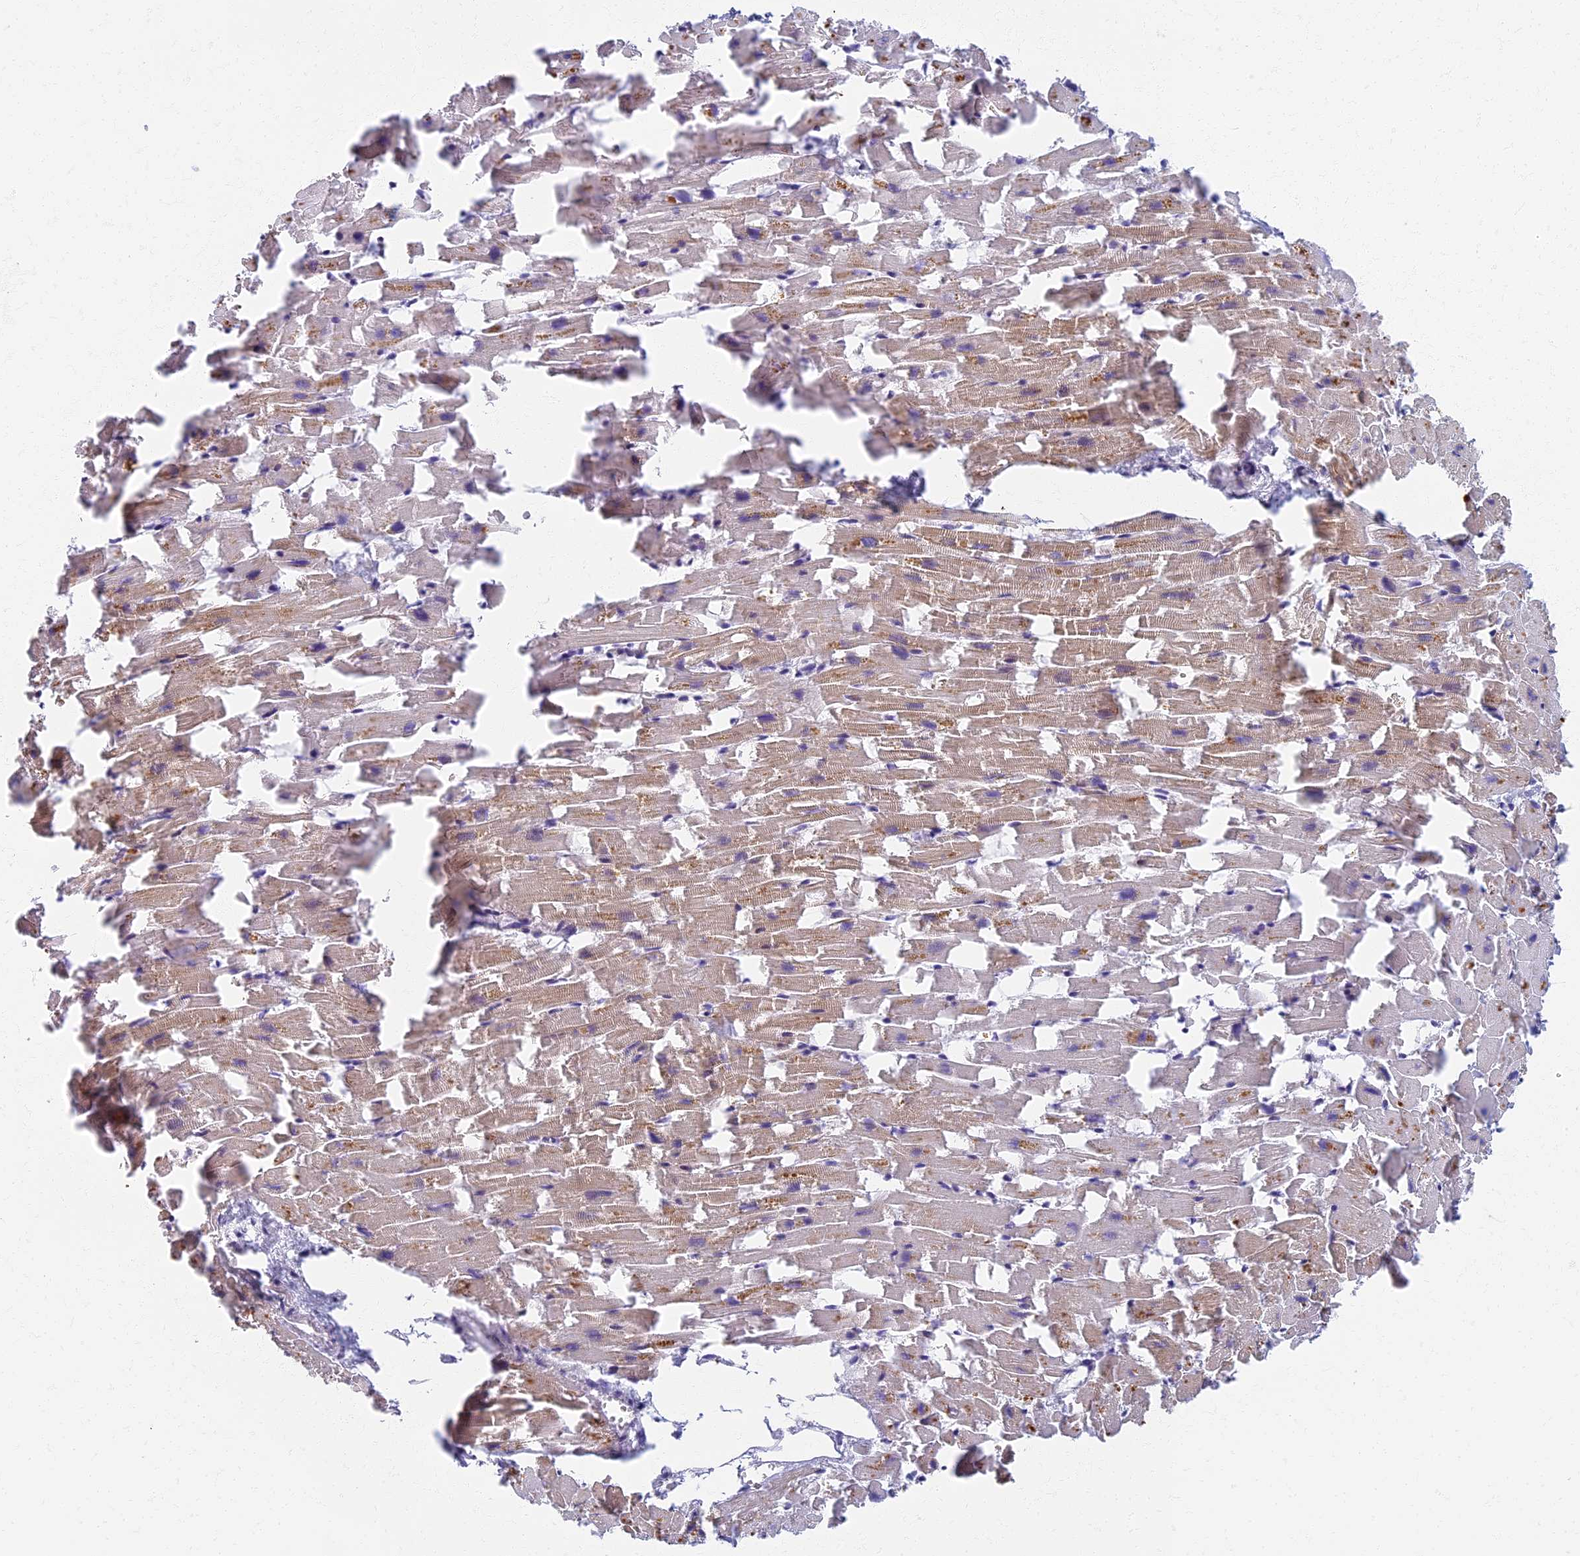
{"staining": {"intensity": "moderate", "quantity": "25%-75%", "location": "cytoplasmic/membranous"}, "tissue": "heart muscle", "cell_type": "Cardiomyocytes", "image_type": "normal", "snomed": [{"axis": "morphology", "description": "Normal tissue, NOS"}, {"axis": "topography", "description": "Heart"}], "caption": "An immunohistochemistry (IHC) micrograph of benign tissue is shown. Protein staining in brown labels moderate cytoplasmic/membranous positivity in heart muscle within cardiomyocytes.", "gene": "AP4E1", "patient": {"sex": "female", "age": 64}}